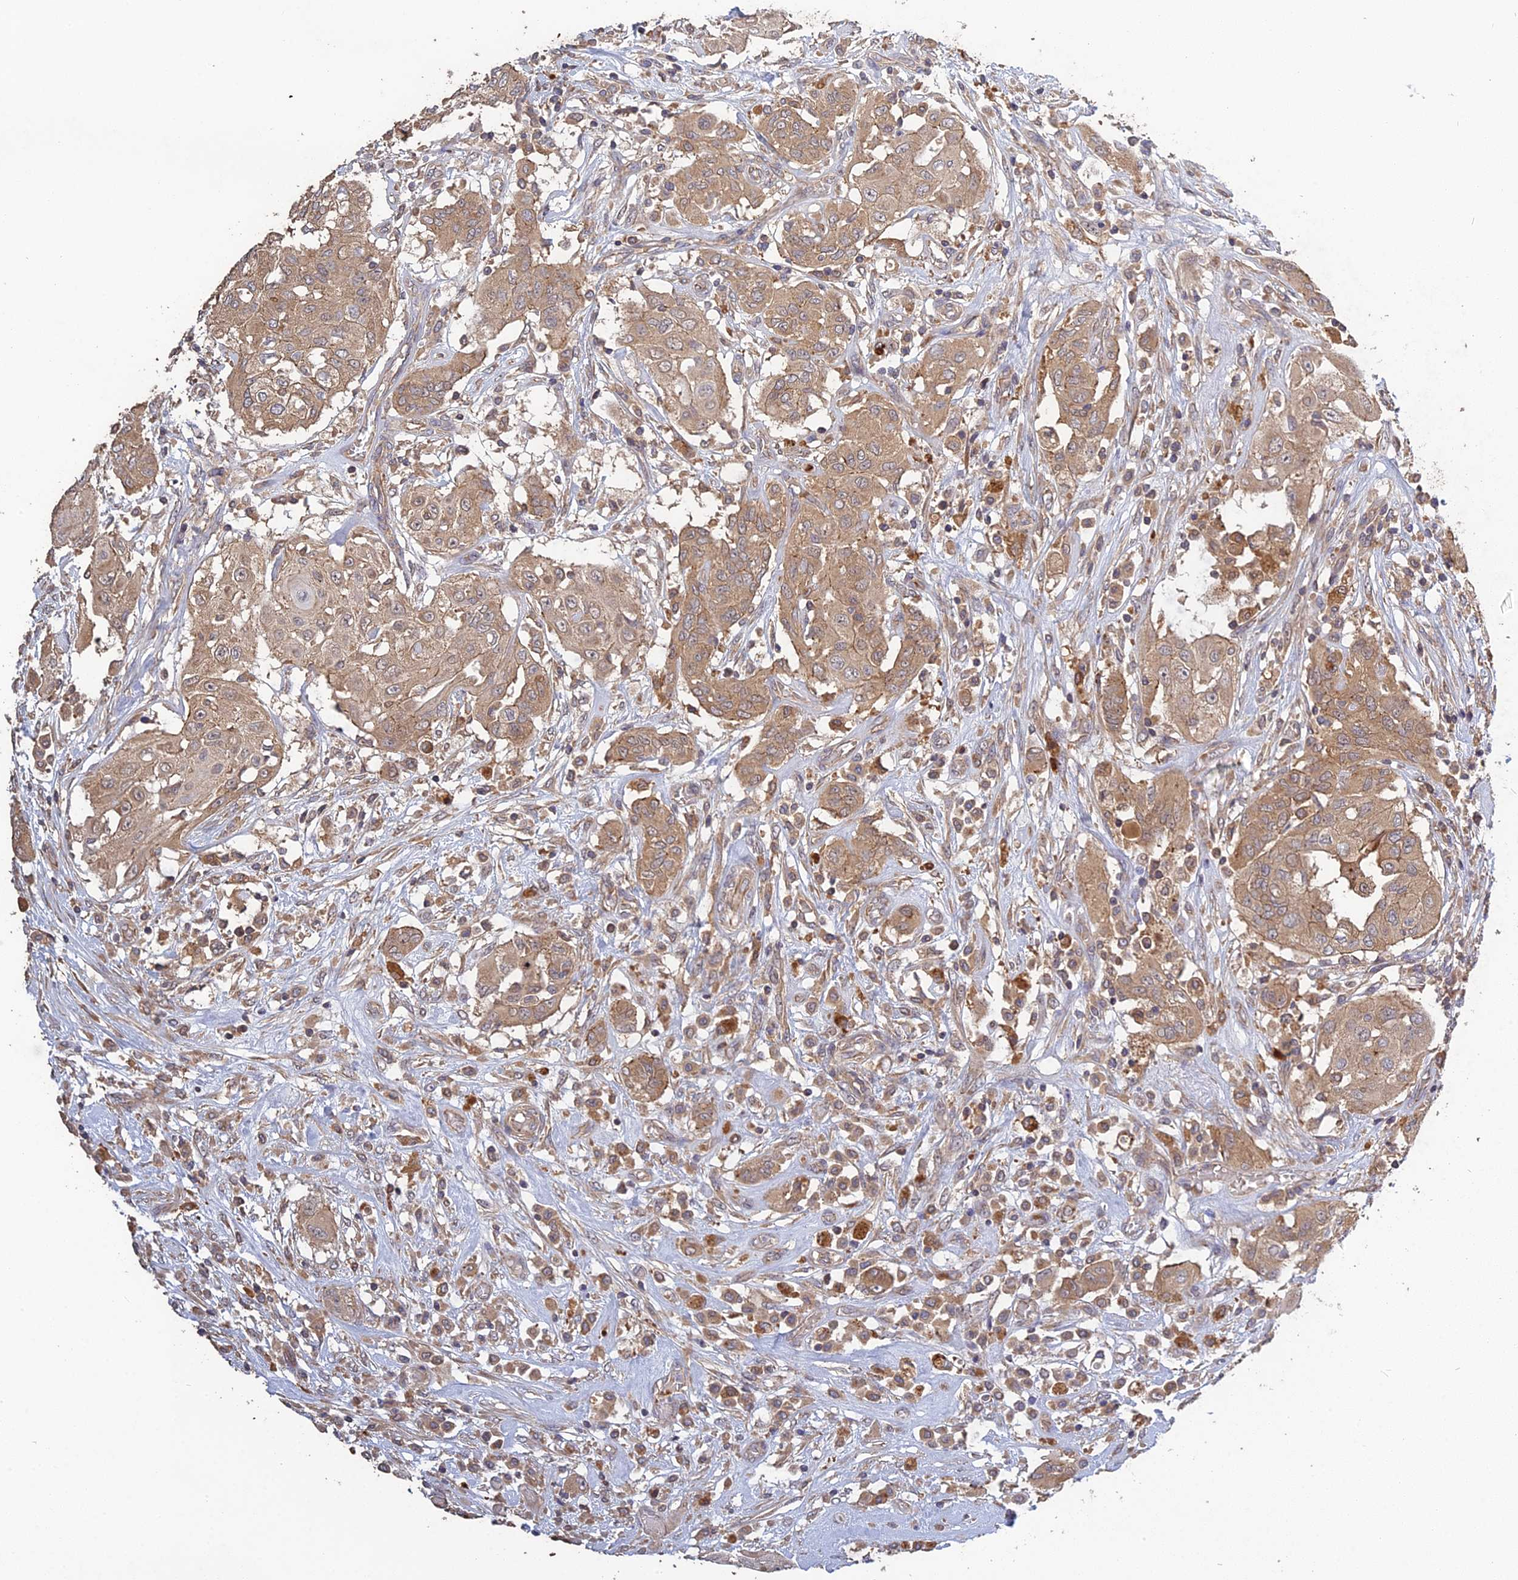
{"staining": {"intensity": "weak", "quantity": ">75%", "location": "cytoplasmic/membranous"}, "tissue": "thyroid cancer", "cell_type": "Tumor cells", "image_type": "cancer", "snomed": [{"axis": "morphology", "description": "Papillary adenocarcinoma, NOS"}, {"axis": "topography", "description": "Thyroid gland"}], "caption": "There is low levels of weak cytoplasmic/membranous positivity in tumor cells of thyroid cancer (papillary adenocarcinoma), as demonstrated by immunohistochemical staining (brown color).", "gene": "ARHGAP40", "patient": {"sex": "female", "age": 59}}